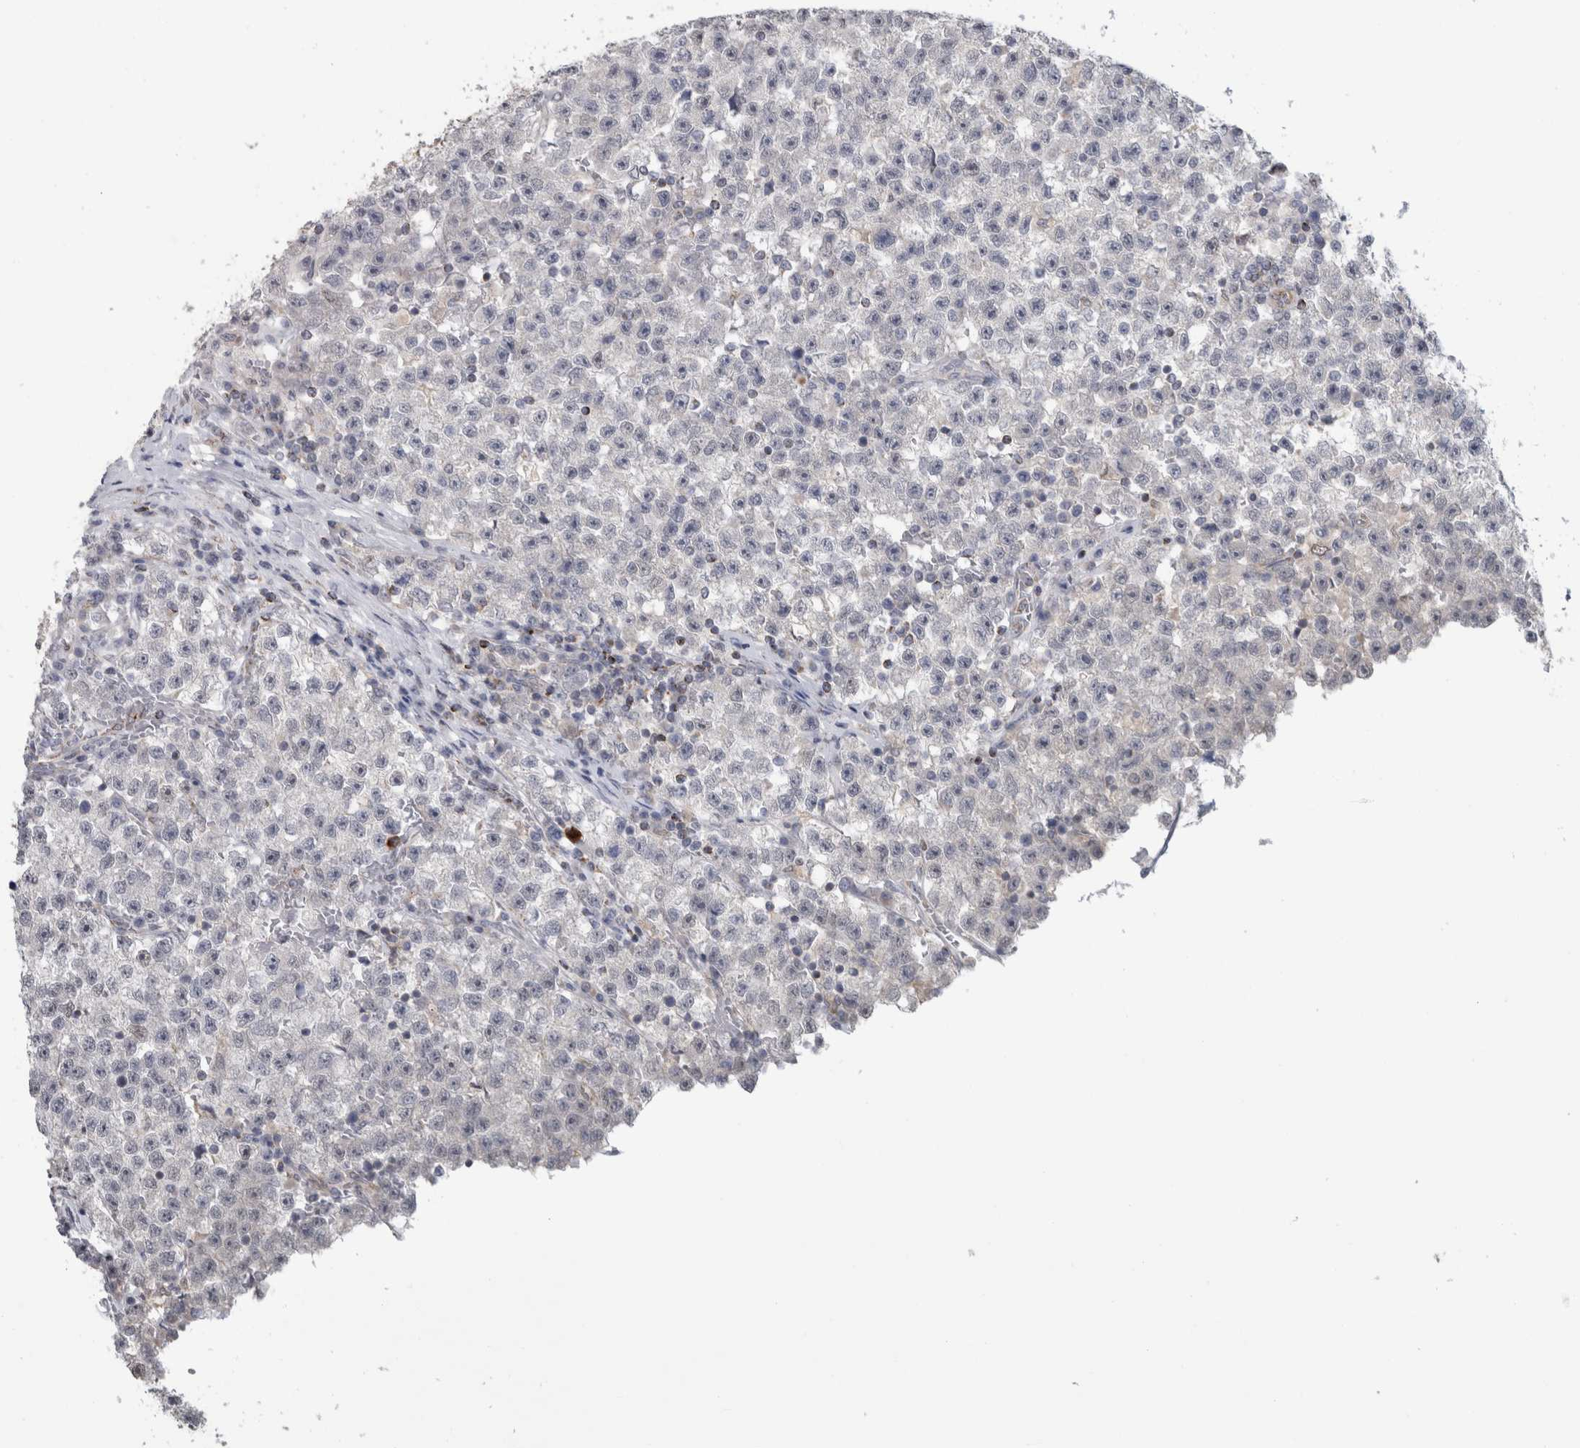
{"staining": {"intensity": "negative", "quantity": "none", "location": "none"}, "tissue": "testis cancer", "cell_type": "Tumor cells", "image_type": "cancer", "snomed": [{"axis": "morphology", "description": "Seminoma, NOS"}, {"axis": "topography", "description": "Testis"}], "caption": "The immunohistochemistry histopathology image has no significant staining in tumor cells of testis cancer tissue.", "gene": "RAB18", "patient": {"sex": "male", "age": 22}}